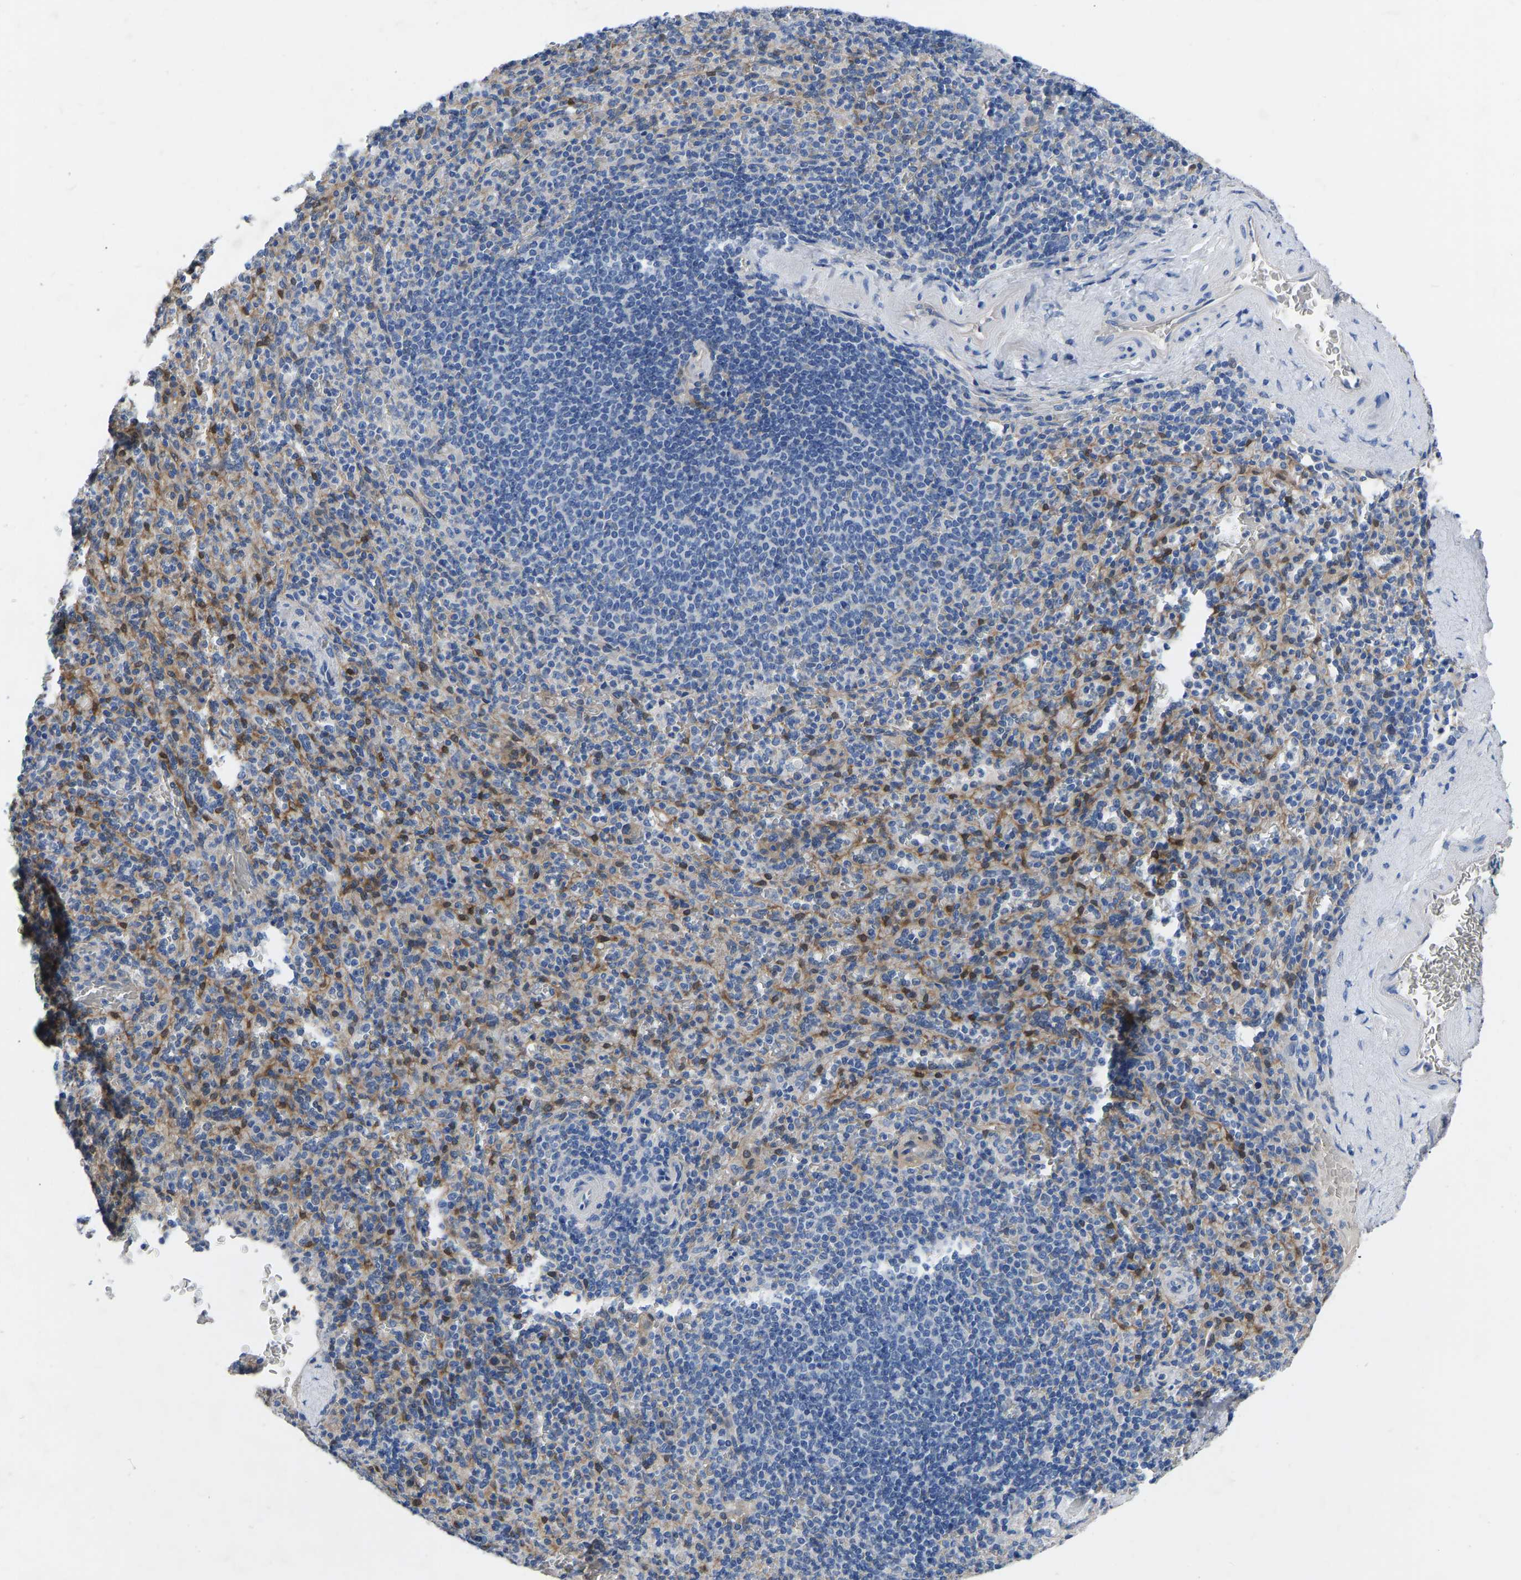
{"staining": {"intensity": "moderate", "quantity": "25%-75%", "location": "cytoplasmic/membranous"}, "tissue": "spleen", "cell_type": "Cells in red pulp", "image_type": "normal", "snomed": [{"axis": "morphology", "description": "Normal tissue, NOS"}, {"axis": "topography", "description": "Spleen"}], "caption": "High-magnification brightfield microscopy of normal spleen stained with DAB (brown) and counterstained with hematoxylin (blue). cells in red pulp exhibit moderate cytoplasmic/membranous positivity is identified in approximately25%-75% of cells.", "gene": "RBP1", "patient": {"sex": "male", "age": 36}}